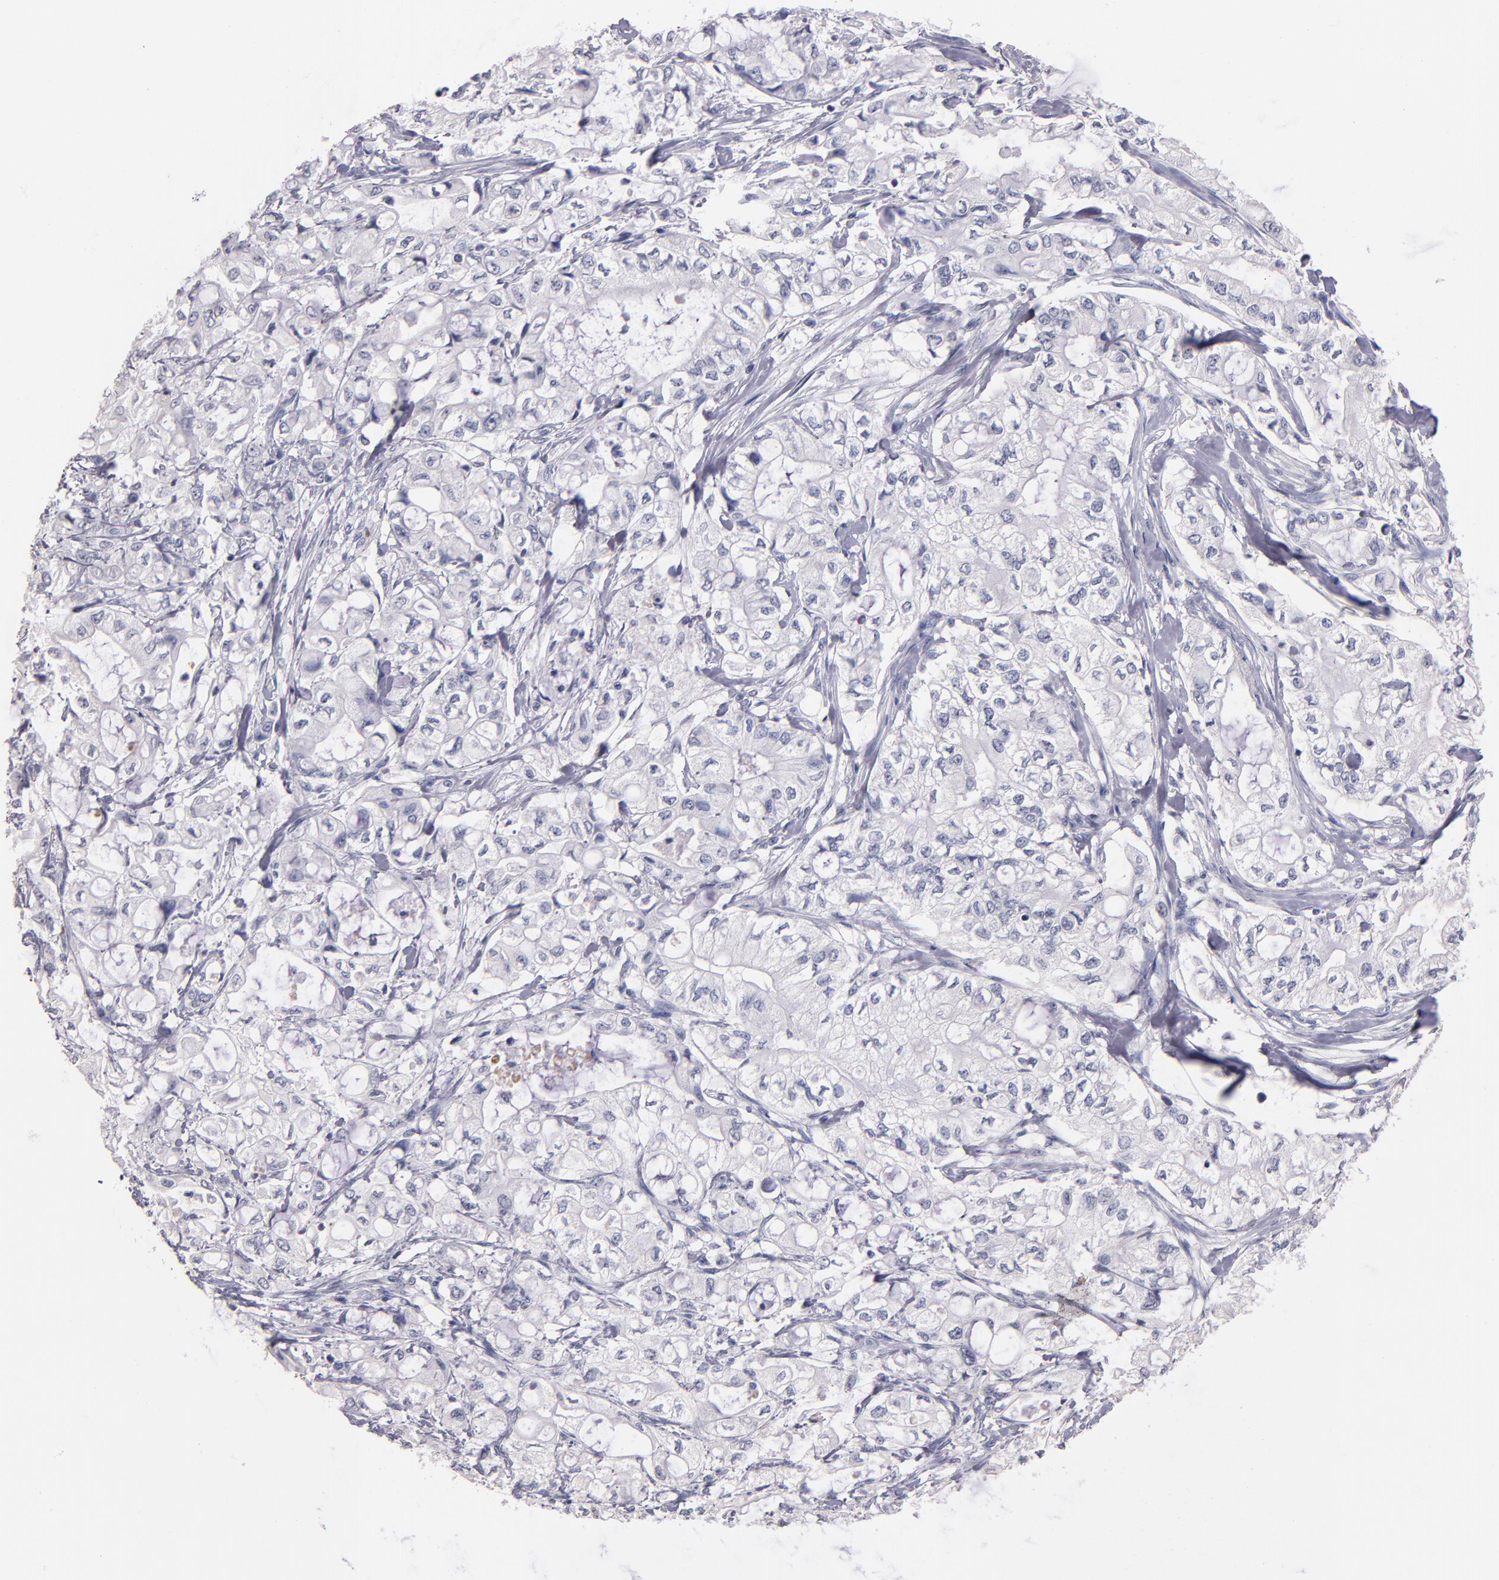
{"staining": {"intensity": "negative", "quantity": "none", "location": "none"}, "tissue": "pancreatic cancer", "cell_type": "Tumor cells", "image_type": "cancer", "snomed": [{"axis": "morphology", "description": "Adenocarcinoma, NOS"}, {"axis": "topography", "description": "Pancreas"}], "caption": "Immunohistochemistry (IHC) of human adenocarcinoma (pancreatic) demonstrates no positivity in tumor cells. (Brightfield microscopy of DAB immunohistochemistry at high magnification).", "gene": "SOX10", "patient": {"sex": "male", "age": 79}}